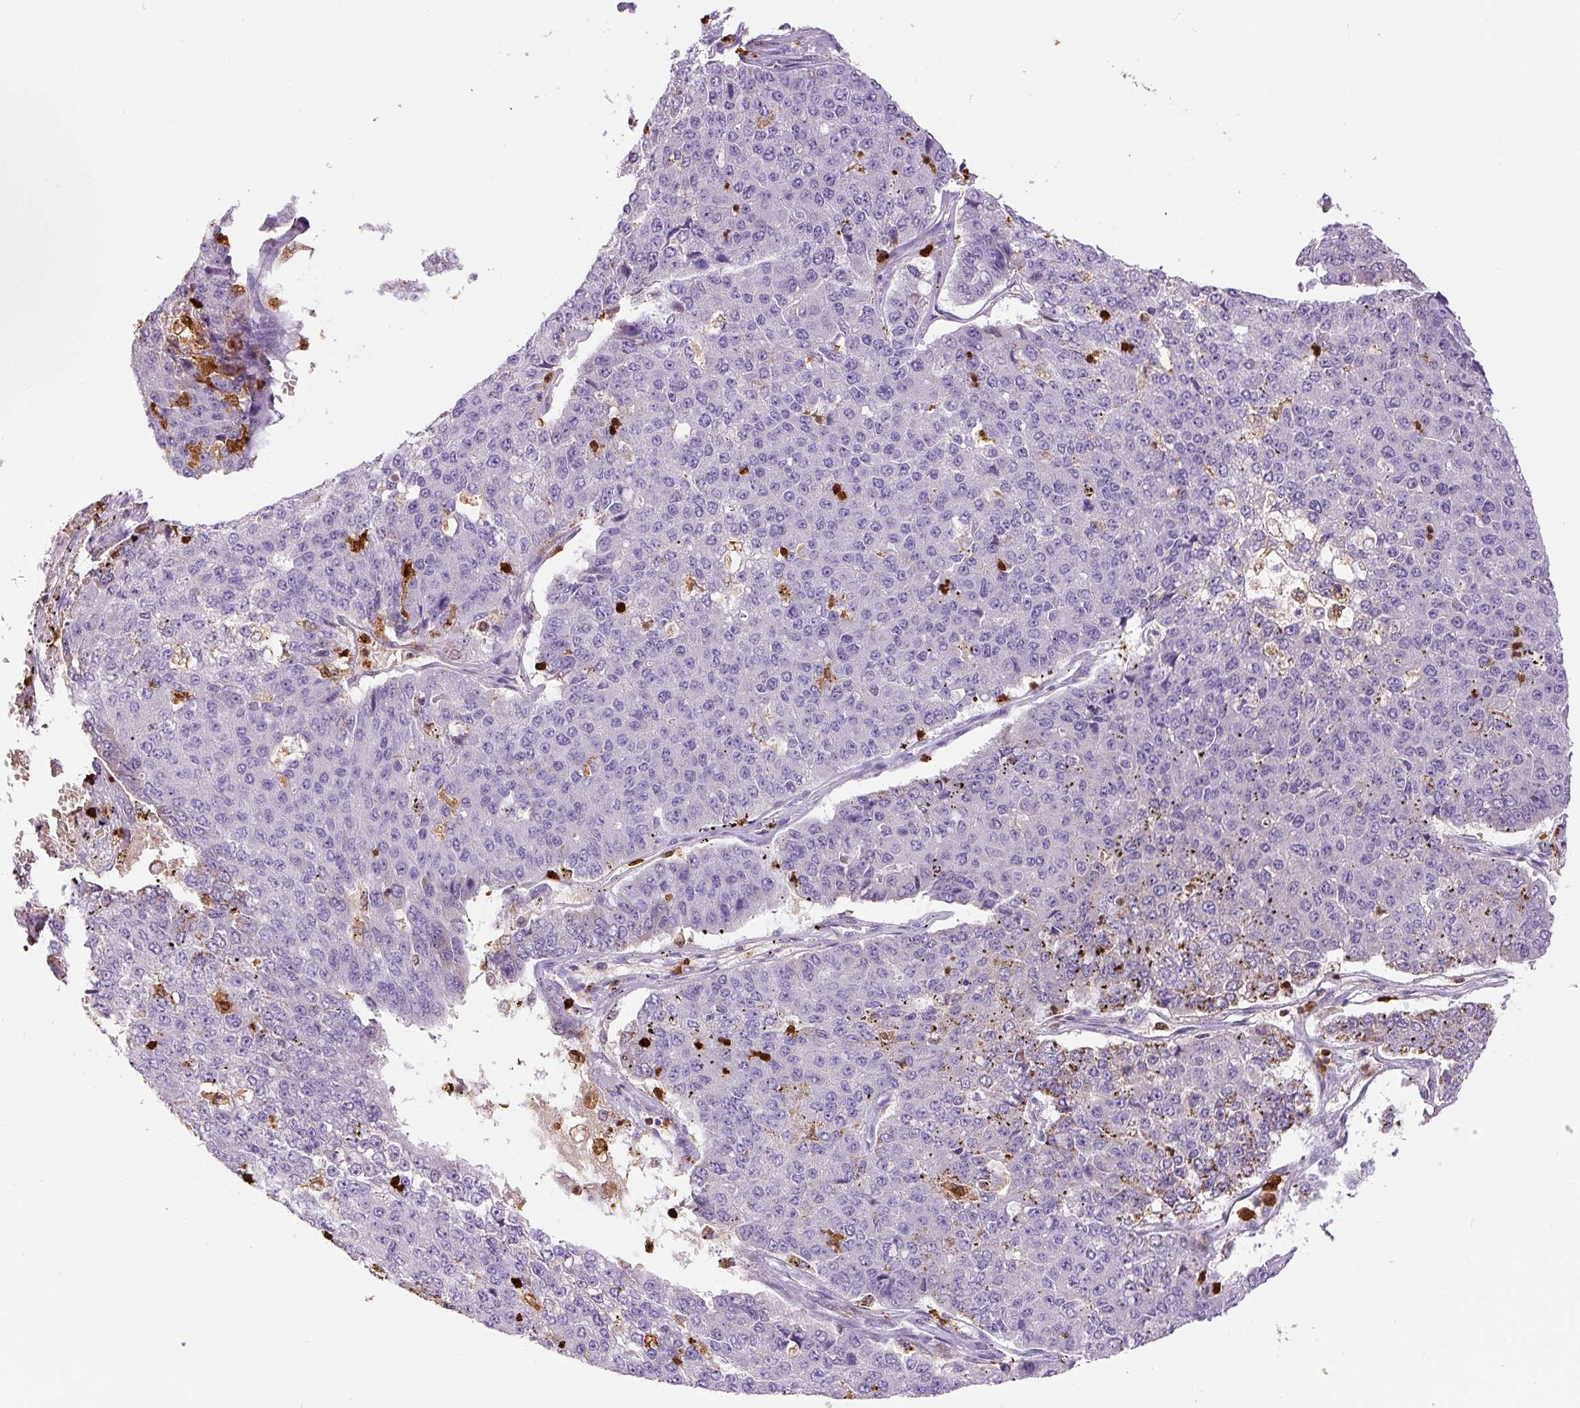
{"staining": {"intensity": "negative", "quantity": "none", "location": "none"}, "tissue": "pancreatic cancer", "cell_type": "Tumor cells", "image_type": "cancer", "snomed": [{"axis": "morphology", "description": "Adenocarcinoma, NOS"}, {"axis": "topography", "description": "Pancreas"}], "caption": "The micrograph reveals no significant staining in tumor cells of pancreatic cancer (adenocarcinoma).", "gene": "S100A4", "patient": {"sex": "male", "age": 50}}